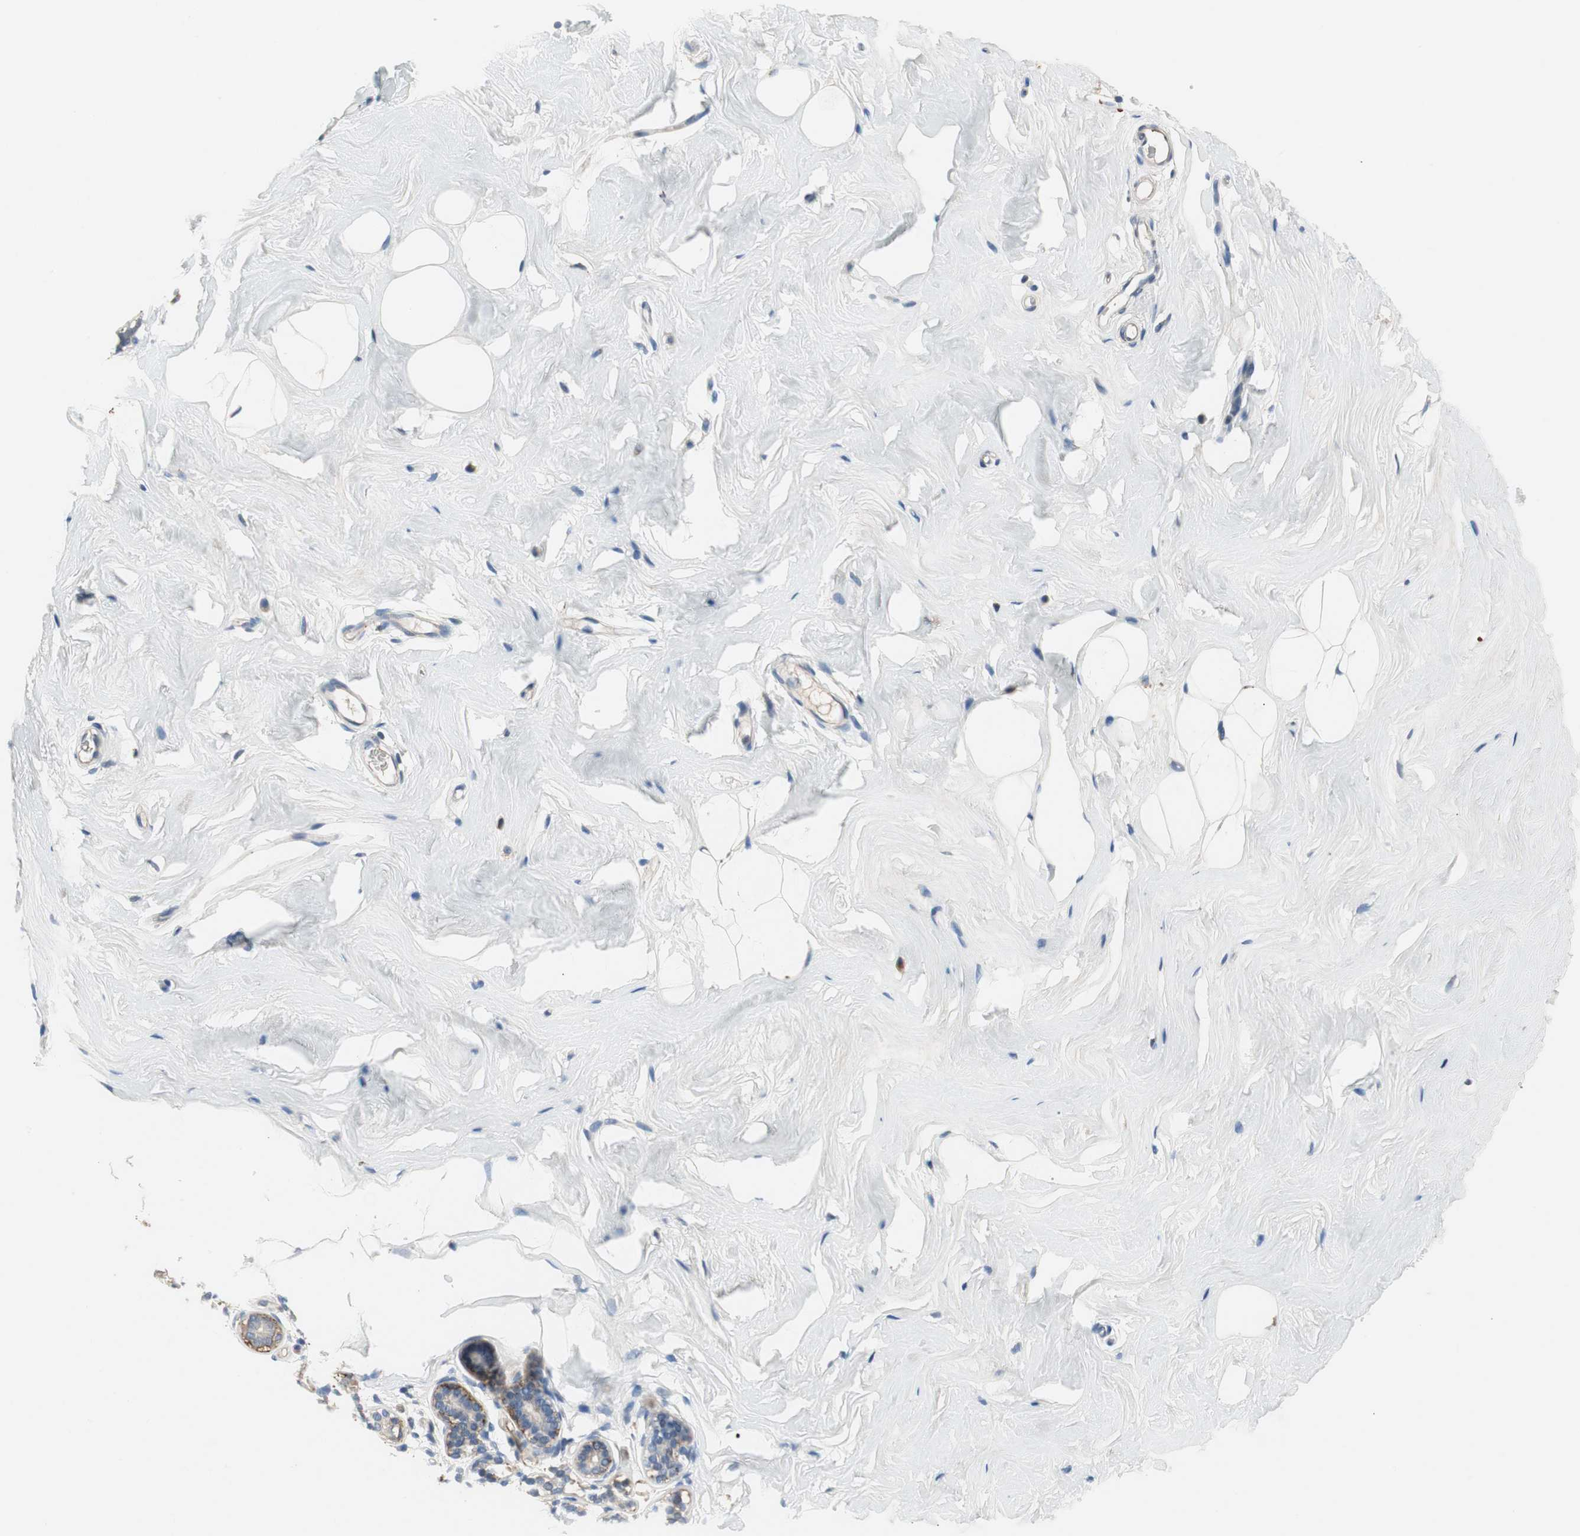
{"staining": {"intensity": "negative", "quantity": "none", "location": "none"}, "tissue": "breast", "cell_type": "Adipocytes", "image_type": "normal", "snomed": [{"axis": "morphology", "description": "Normal tissue, NOS"}, {"axis": "topography", "description": "Breast"}], "caption": "Breast was stained to show a protein in brown. There is no significant staining in adipocytes. (DAB (3,3'-diaminobenzidine) IHC with hematoxylin counter stain).", "gene": "ALPL", "patient": {"sex": "female", "age": 75}}